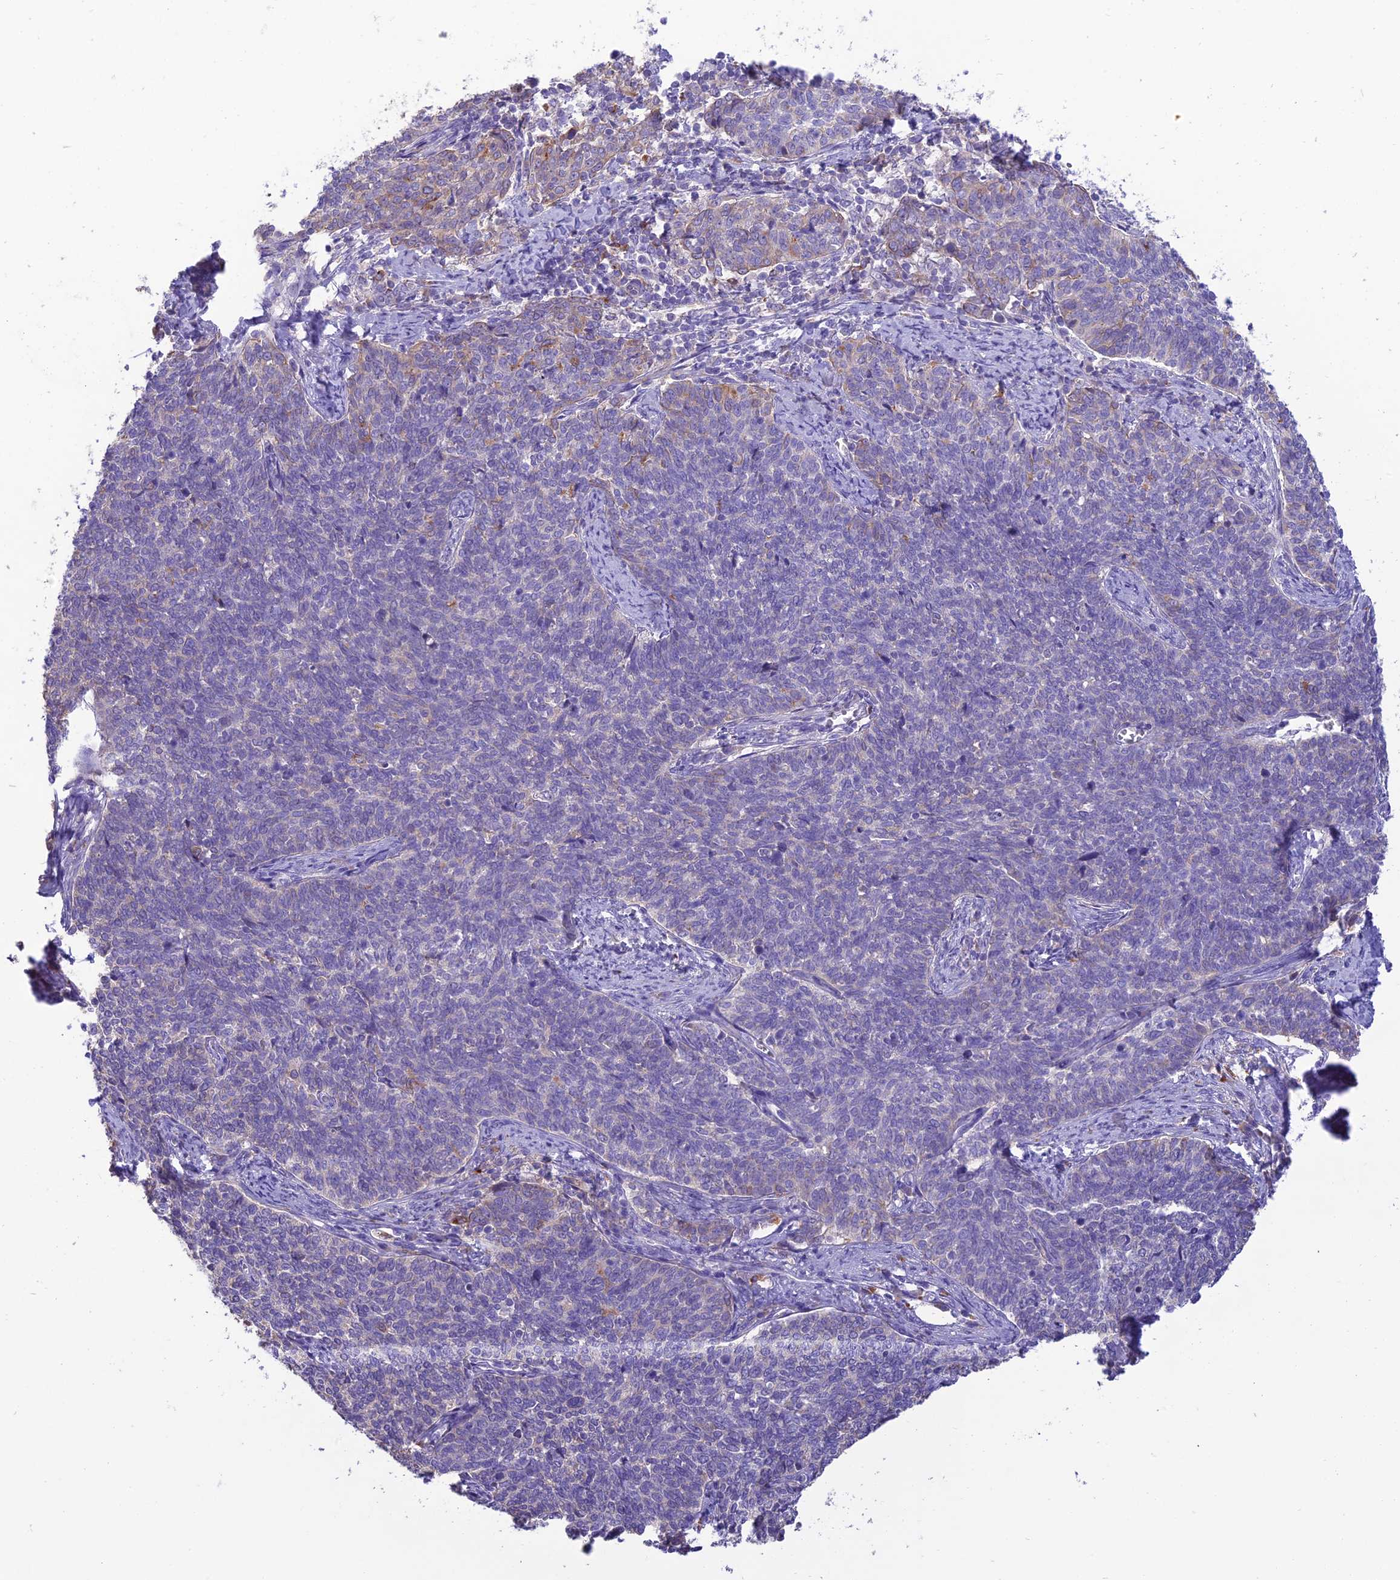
{"staining": {"intensity": "weak", "quantity": "<25%", "location": "cytoplasmic/membranous"}, "tissue": "cervical cancer", "cell_type": "Tumor cells", "image_type": "cancer", "snomed": [{"axis": "morphology", "description": "Squamous cell carcinoma, NOS"}, {"axis": "topography", "description": "Cervix"}], "caption": "Tumor cells are negative for protein expression in human cervical cancer (squamous cell carcinoma).", "gene": "SFT2D2", "patient": {"sex": "female", "age": 39}}